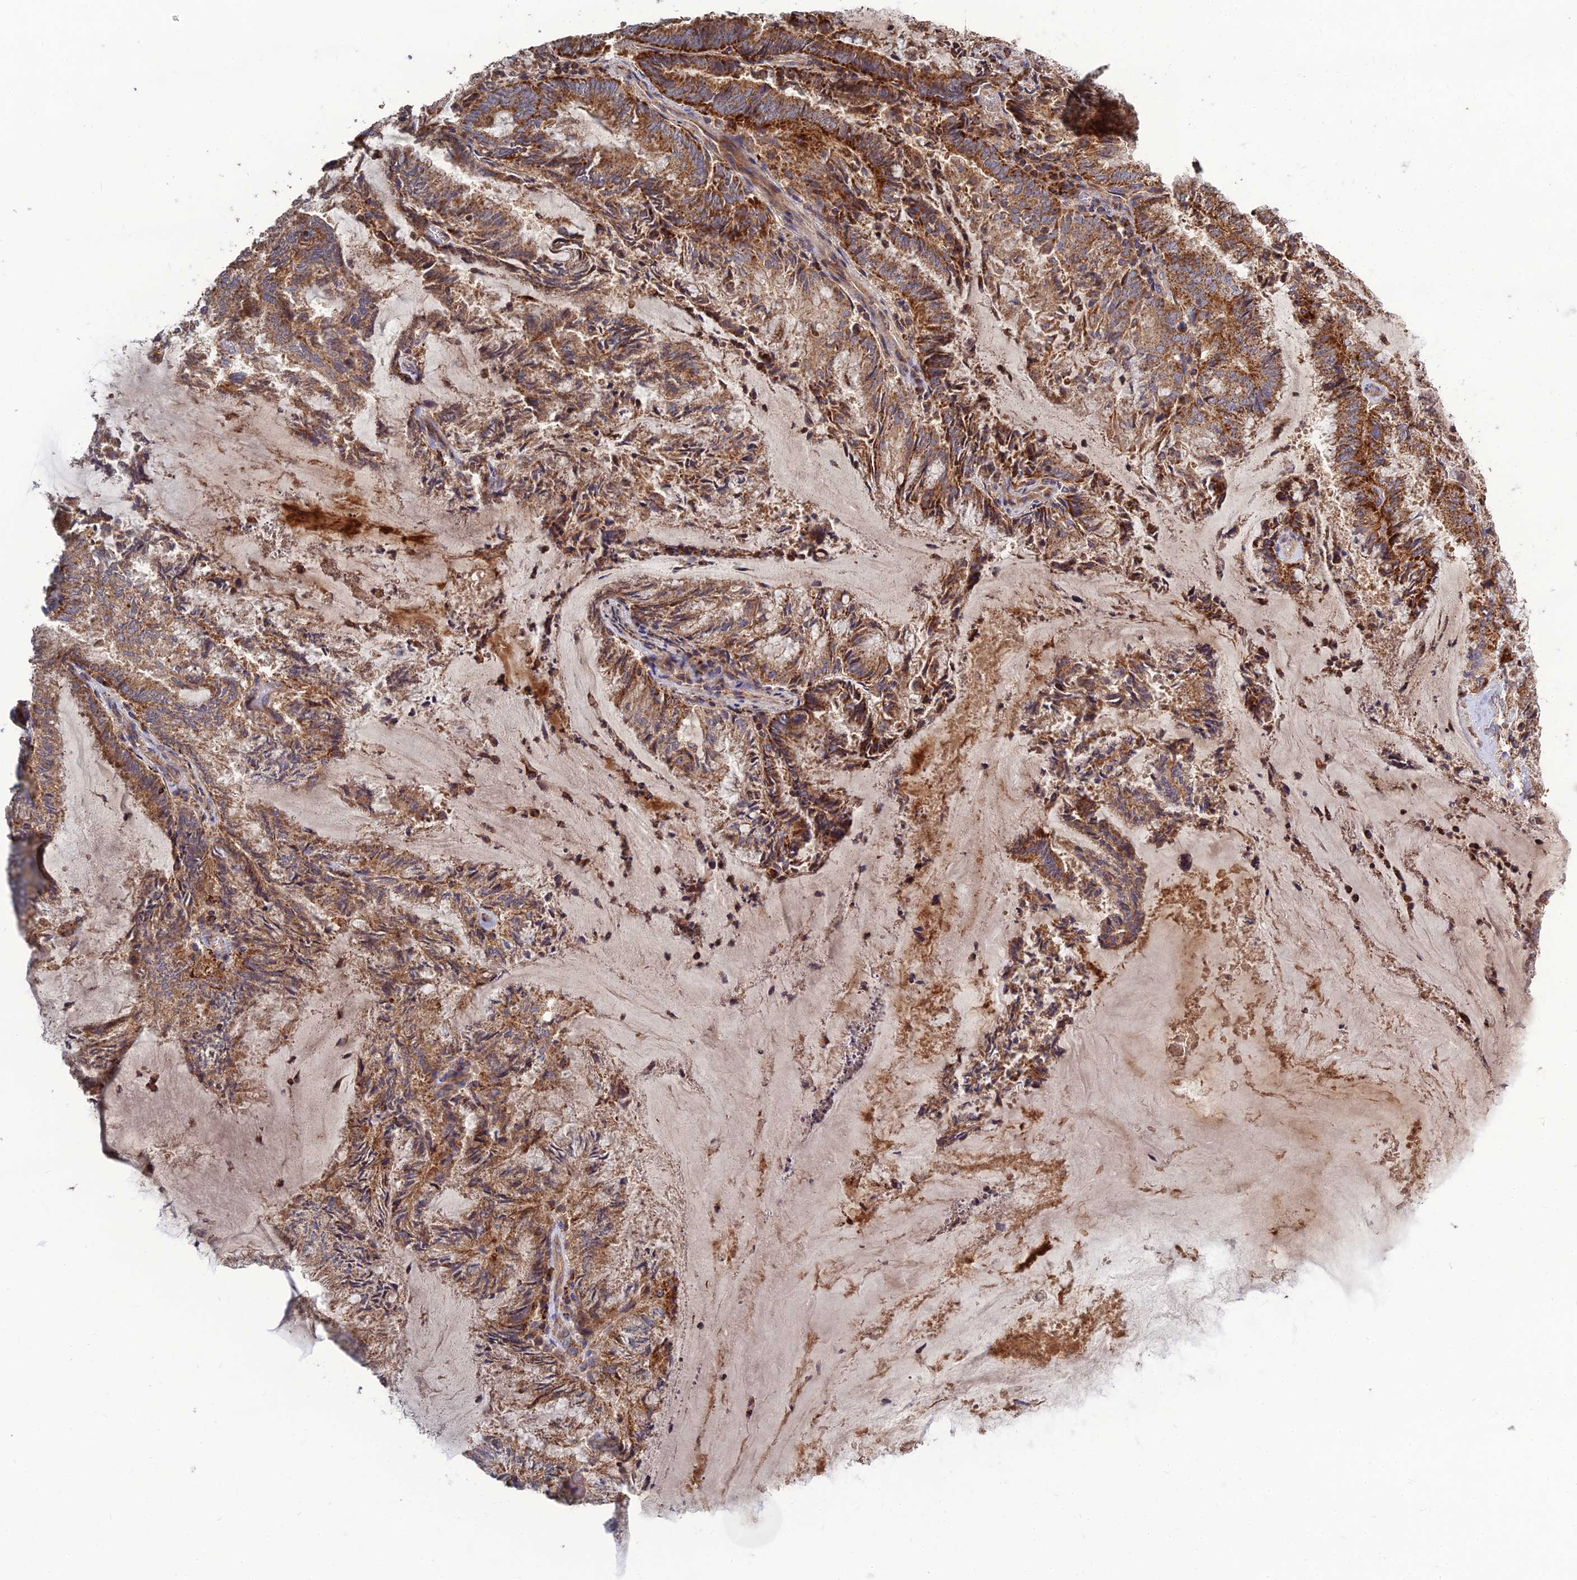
{"staining": {"intensity": "strong", "quantity": ">75%", "location": "cytoplasmic/membranous"}, "tissue": "endometrial cancer", "cell_type": "Tumor cells", "image_type": "cancer", "snomed": [{"axis": "morphology", "description": "Adenocarcinoma, NOS"}, {"axis": "topography", "description": "Endometrium"}], "caption": "A high amount of strong cytoplasmic/membranous staining is appreciated in about >75% of tumor cells in endometrial cancer (adenocarcinoma) tissue.", "gene": "RIC8B", "patient": {"sex": "female", "age": 80}}